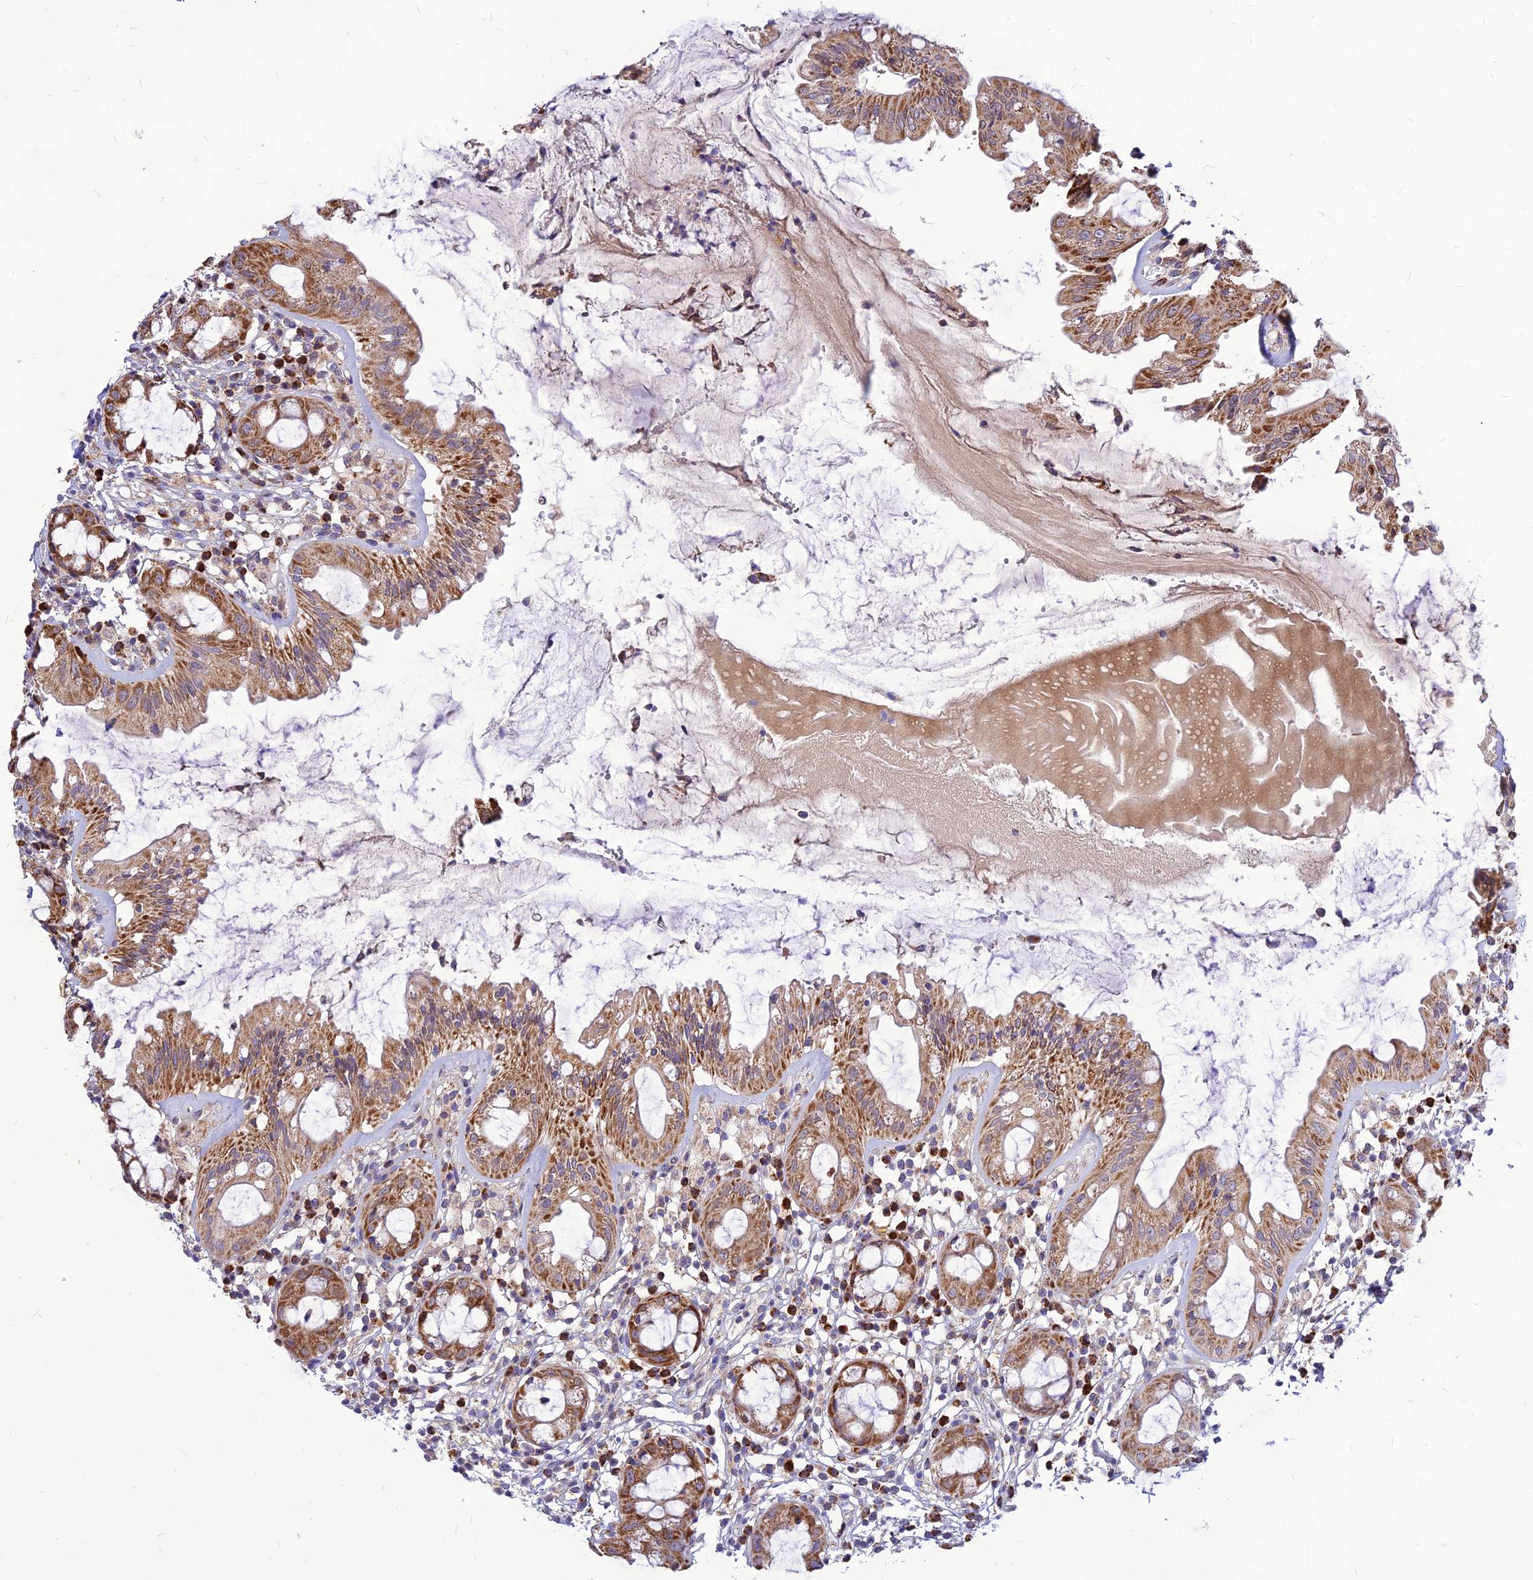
{"staining": {"intensity": "strong", "quantity": ">75%", "location": "cytoplasmic/membranous"}, "tissue": "rectum", "cell_type": "Glandular cells", "image_type": "normal", "snomed": [{"axis": "morphology", "description": "Normal tissue, NOS"}, {"axis": "topography", "description": "Rectum"}], "caption": "Glandular cells display high levels of strong cytoplasmic/membranous expression in approximately >75% of cells in unremarkable human rectum.", "gene": "ECI1", "patient": {"sex": "female", "age": 57}}